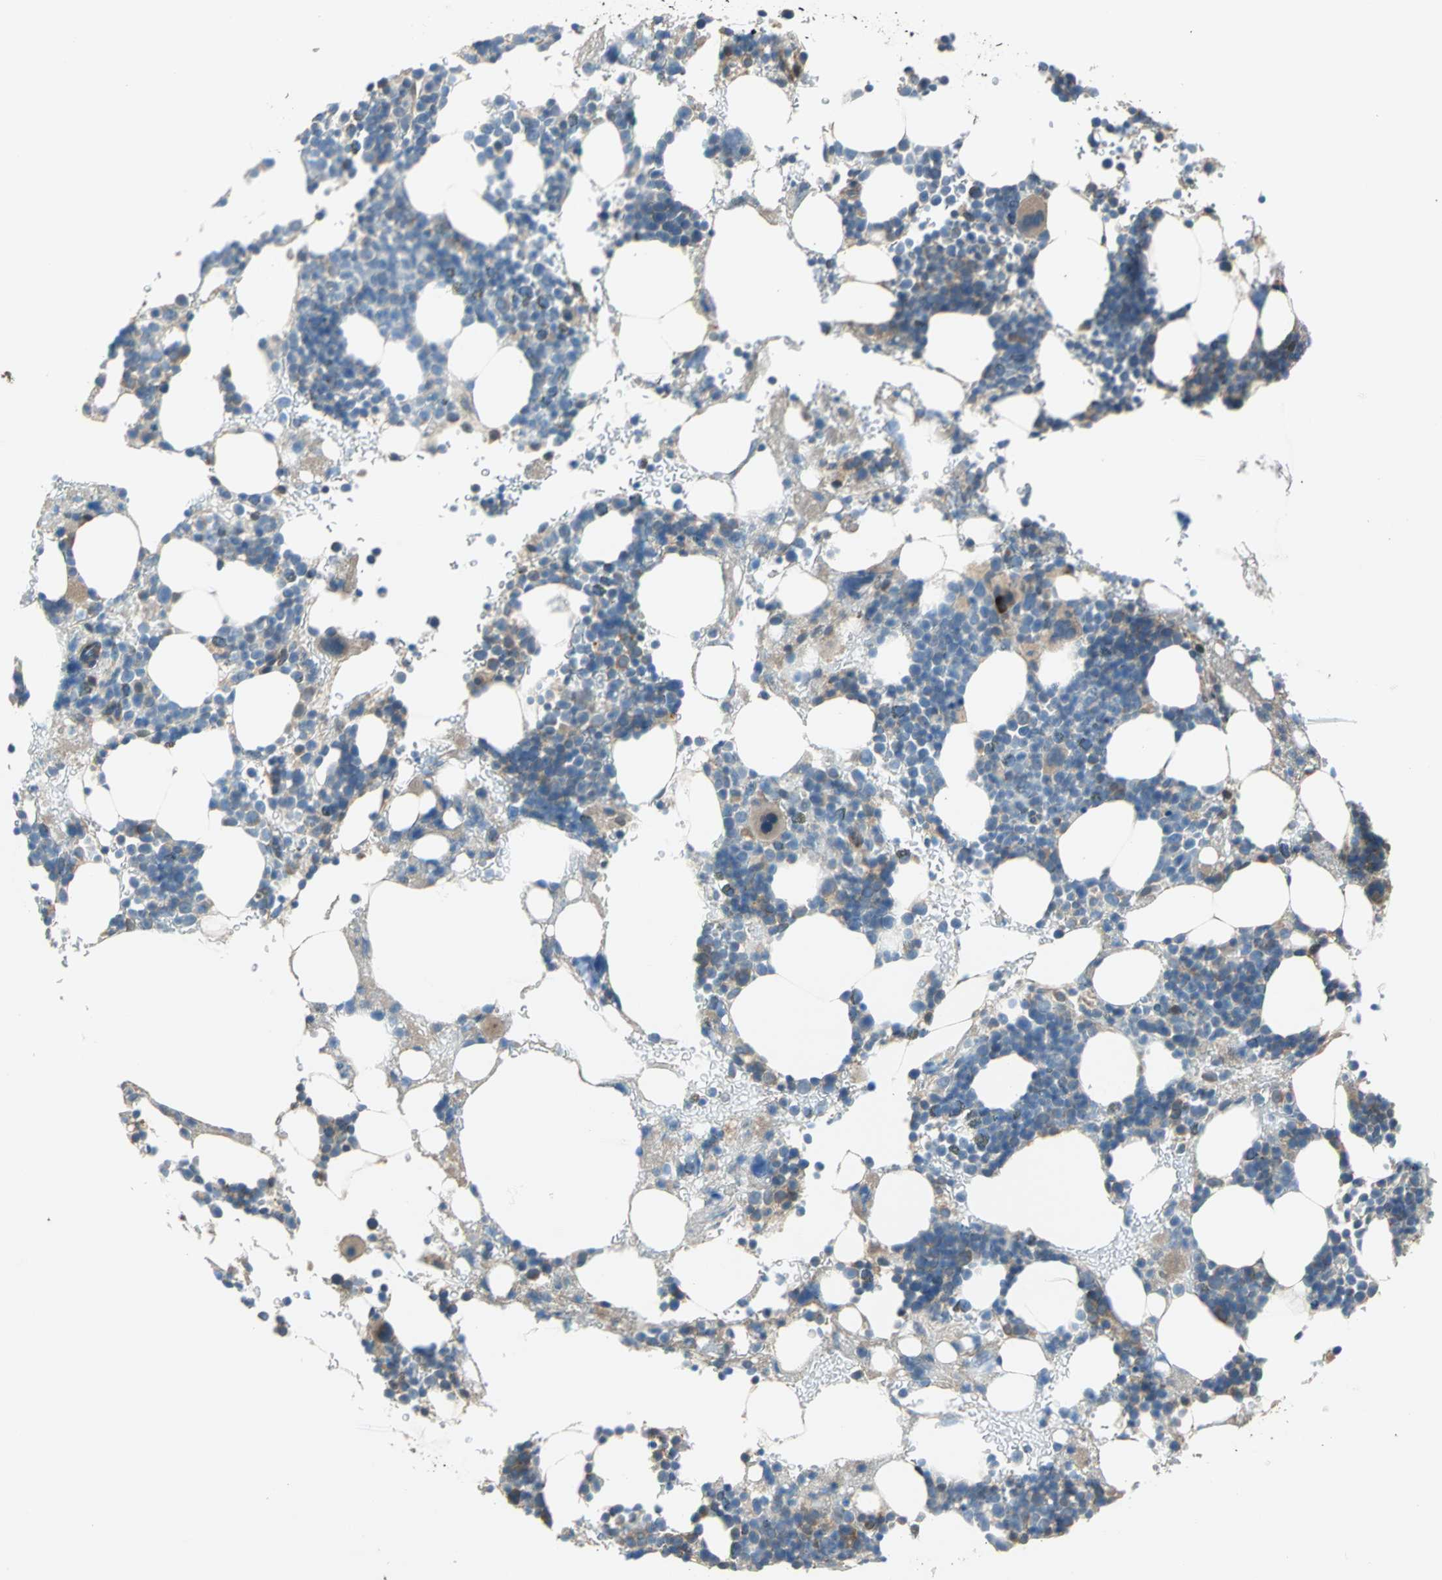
{"staining": {"intensity": "moderate", "quantity": "<25%", "location": "cytoplasmic/membranous"}, "tissue": "bone marrow", "cell_type": "Hematopoietic cells", "image_type": "normal", "snomed": [{"axis": "morphology", "description": "Normal tissue, NOS"}, {"axis": "topography", "description": "Bone marrow"}], "caption": "This image reveals IHC staining of unremarkable human bone marrow, with low moderate cytoplasmic/membranous expression in approximately <25% of hematopoietic cells.", "gene": "TRAK1", "patient": {"sex": "male", "age": 17}}